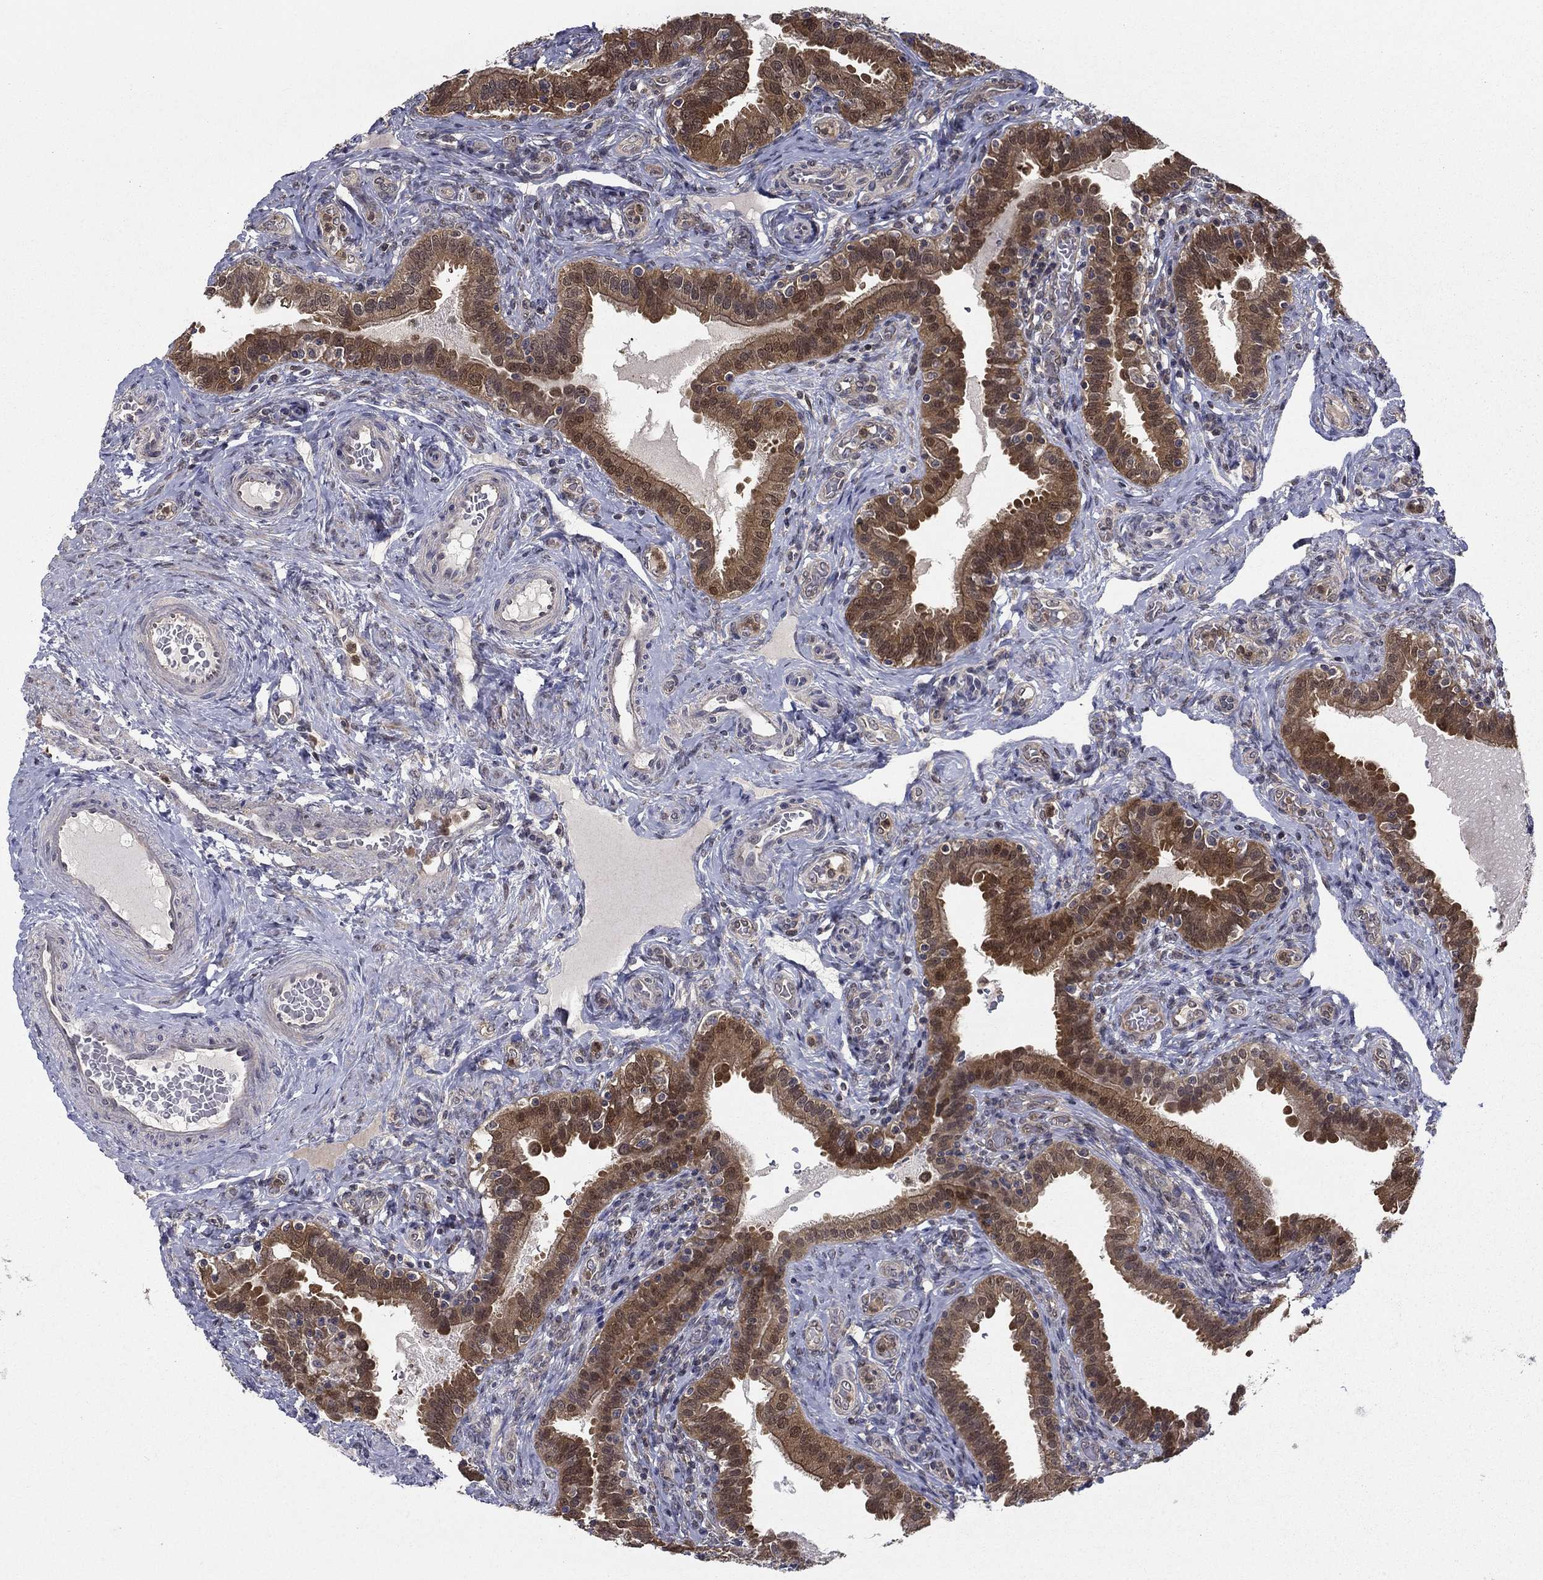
{"staining": {"intensity": "moderate", "quantity": ">75%", "location": "cytoplasmic/membranous"}, "tissue": "fallopian tube", "cell_type": "Glandular cells", "image_type": "normal", "snomed": [{"axis": "morphology", "description": "Normal tissue, NOS"}, {"axis": "topography", "description": "Fallopian tube"}, {"axis": "topography", "description": "Ovary"}], "caption": "Glandular cells show medium levels of moderate cytoplasmic/membranous positivity in about >75% of cells in benign fallopian tube.", "gene": "NIT2", "patient": {"sex": "female", "age": 41}}